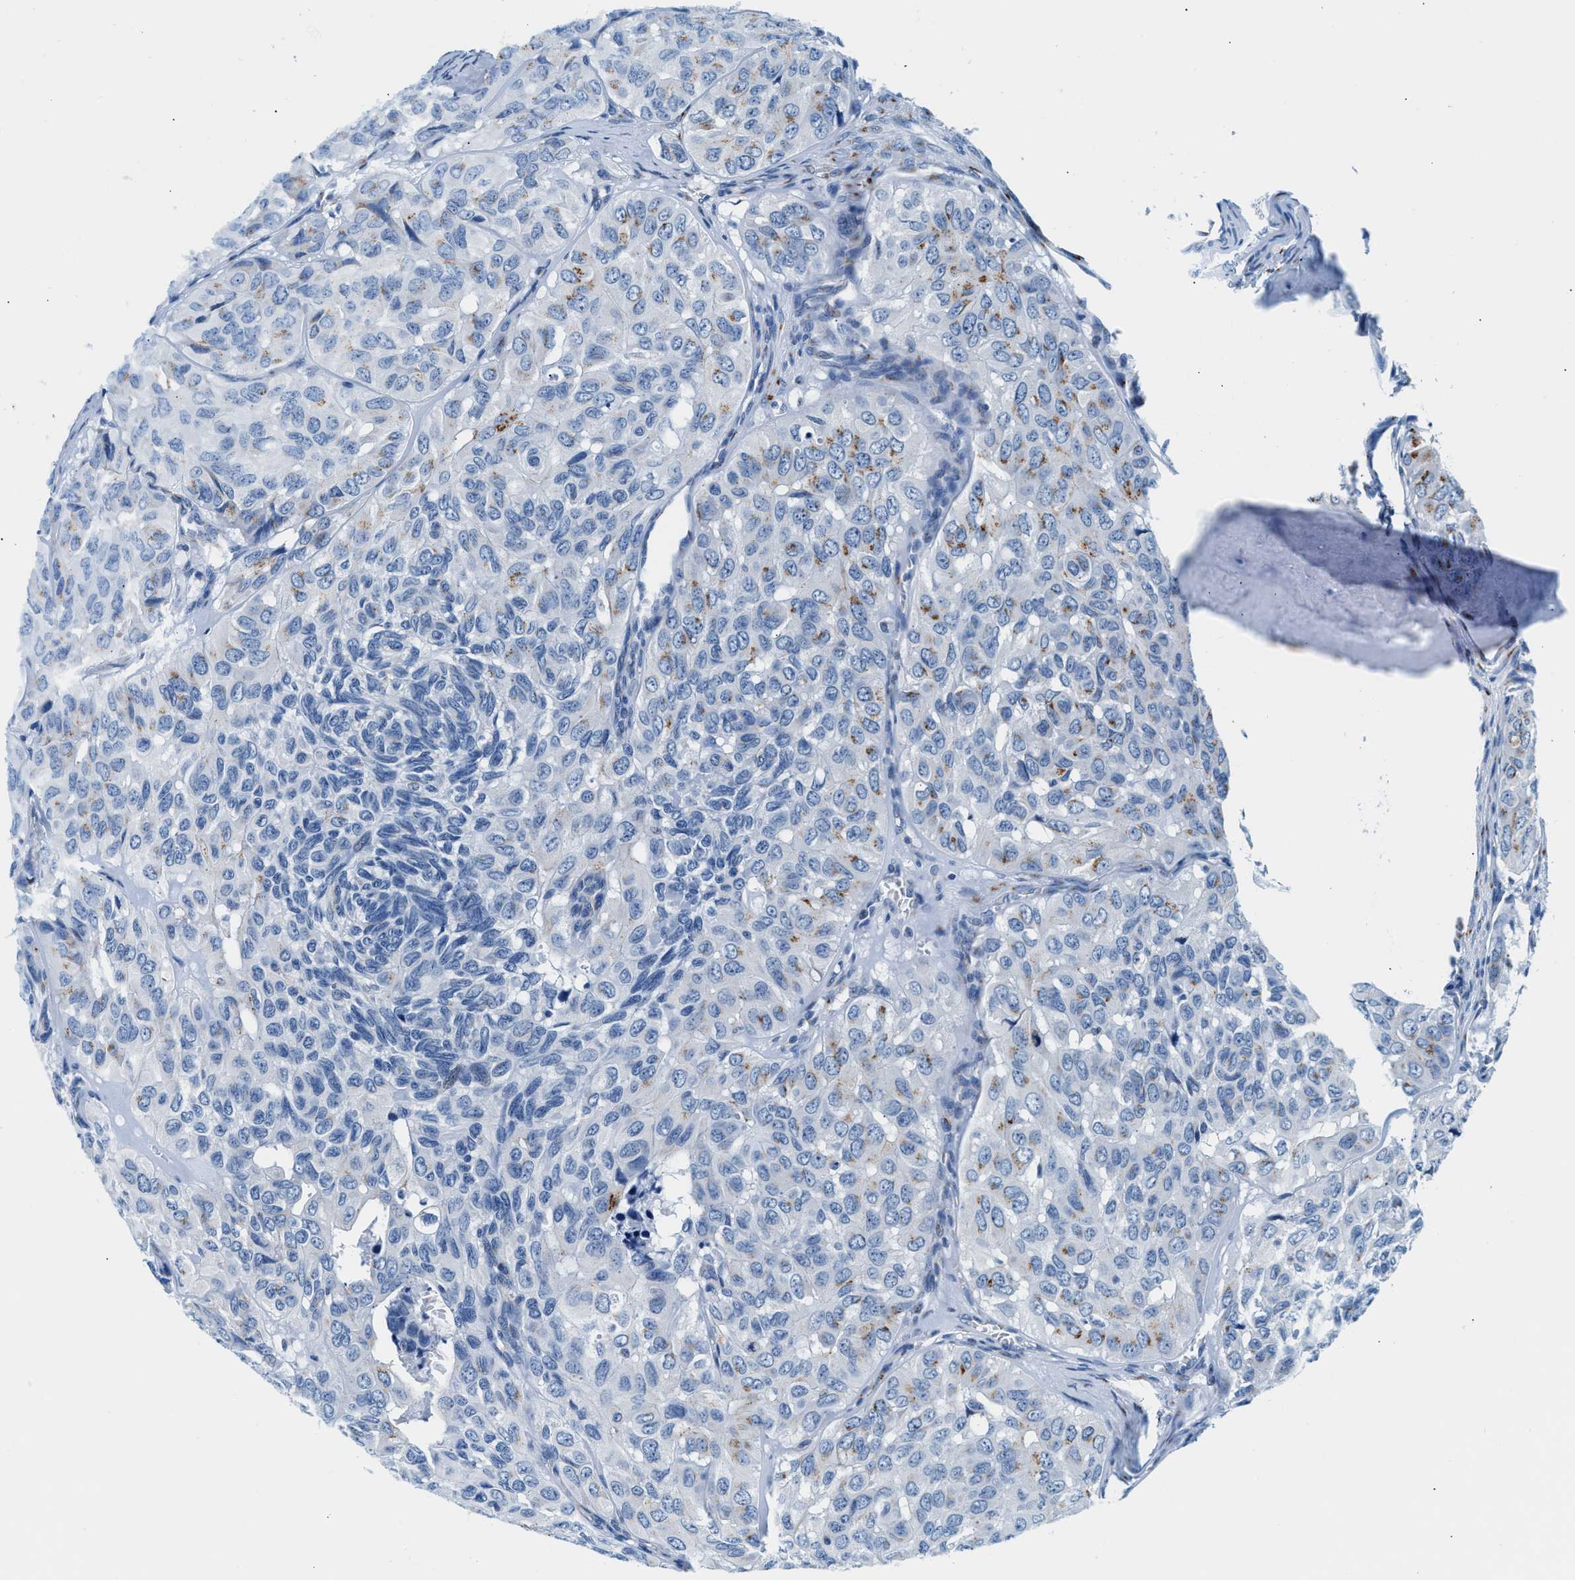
{"staining": {"intensity": "negative", "quantity": "none", "location": "none"}, "tissue": "head and neck cancer", "cell_type": "Tumor cells", "image_type": "cancer", "snomed": [{"axis": "morphology", "description": "Adenocarcinoma, NOS"}, {"axis": "topography", "description": "Salivary gland, NOS"}, {"axis": "topography", "description": "Head-Neck"}], "caption": "DAB (3,3'-diaminobenzidine) immunohistochemical staining of head and neck adenocarcinoma displays no significant positivity in tumor cells. Nuclei are stained in blue.", "gene": "VPS53", "patient": {"sex": "female", "age": 76}}